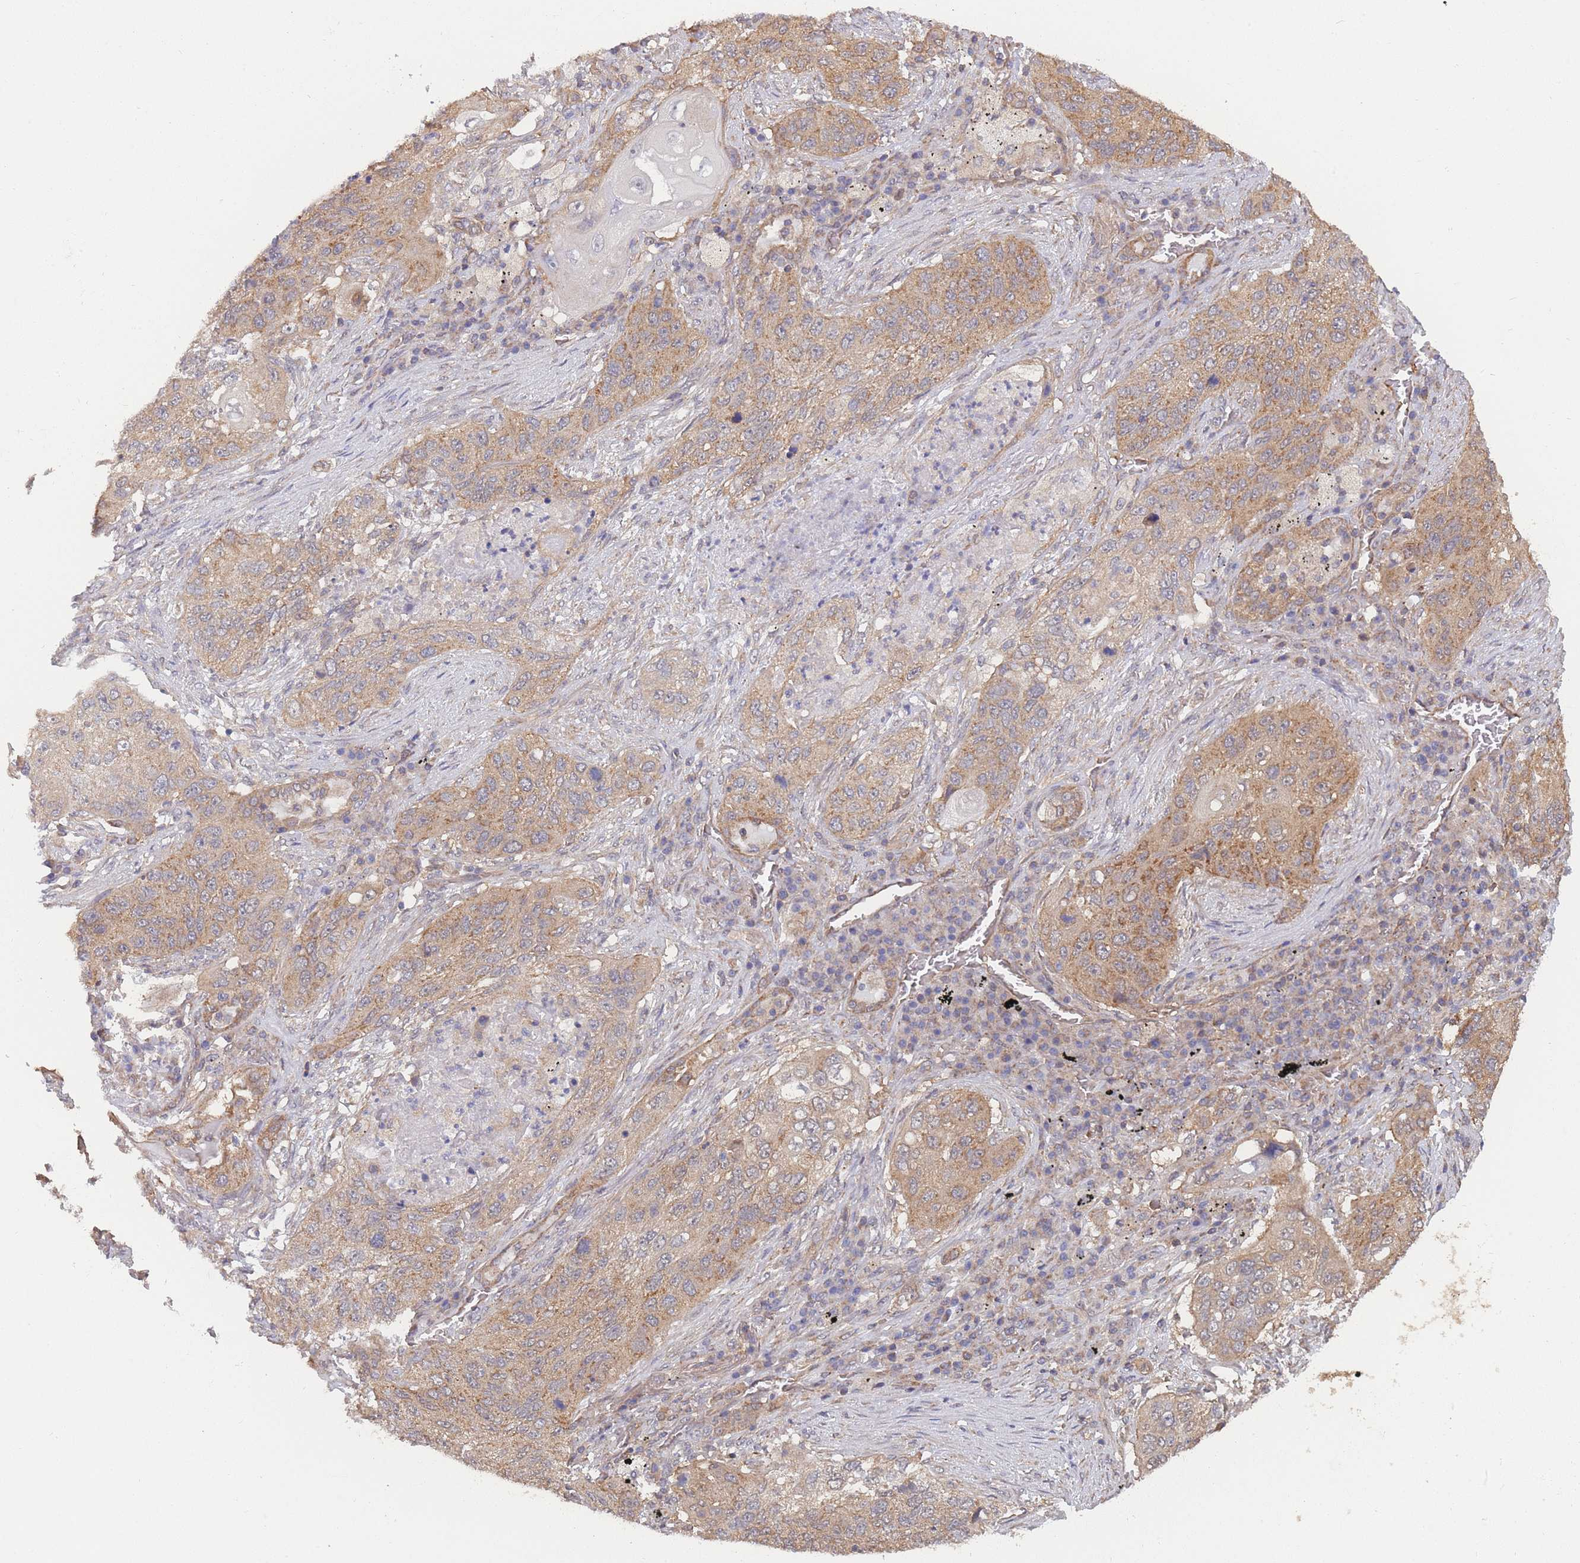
{"staining": {"intensity": "moderate", "quantity": ">75%", "location": "cytoplasmic/membranous"}, "tissue": "lung cancer", "cell_type": "Tumor cells", "image_type": "cancer", "snomed": [{"axis": "morphology", "description": "Squamous cell carcinoma, NOS"}, {"axis": "topography", "description": "Lung"}], "caption": "IHC image of lung squamous cell carcinoma stained for a protein (brown), which reveals medium levels of moderate cytoplasmic/membranous staining in about >75% of tumor cells.", "gene": "MRPS18B", "patient": {"sex": "female", "age": 63}}